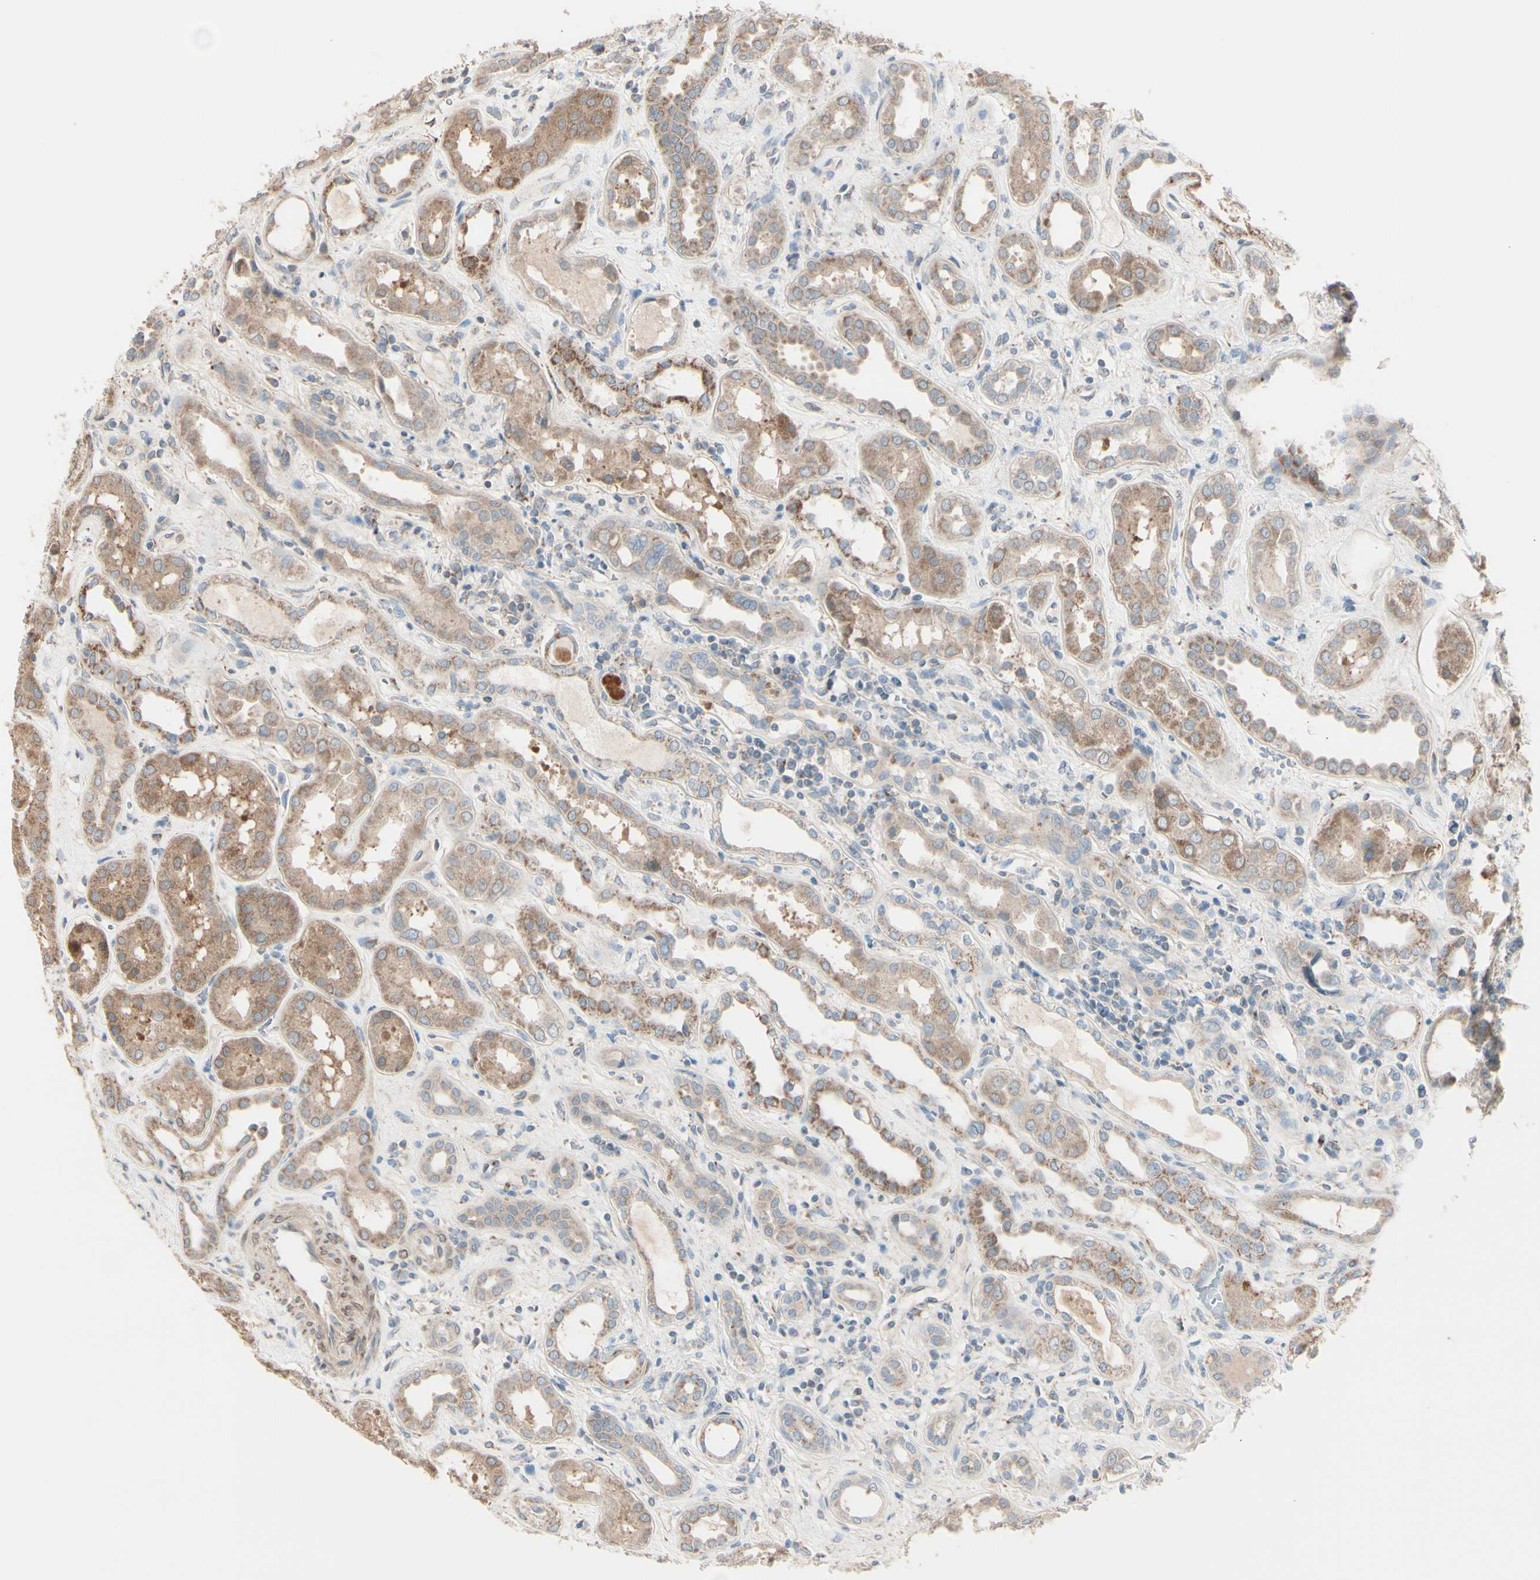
{"staining": {"intensity": "weak", "quantity": ">75%", "location": "cytoplasmic/membranous"}, "tissue": "kidney", "cell_type": "Cells in glomeruli", "image_type": "normal", "snomed": [{"axis": "morphology", "description": "Normal tissue, NOS"}, {"axis": "topography", "description": "Kidney"}], "caption": "Approximately >75% of cells in glomeruli in normal human kidney demonstrate weak cytoplasmic/membranous protein expression as visualized by brown immunohistochemical staining.", "gene": "EPHA3", "patient": {"sex": "male", "age": 59}}